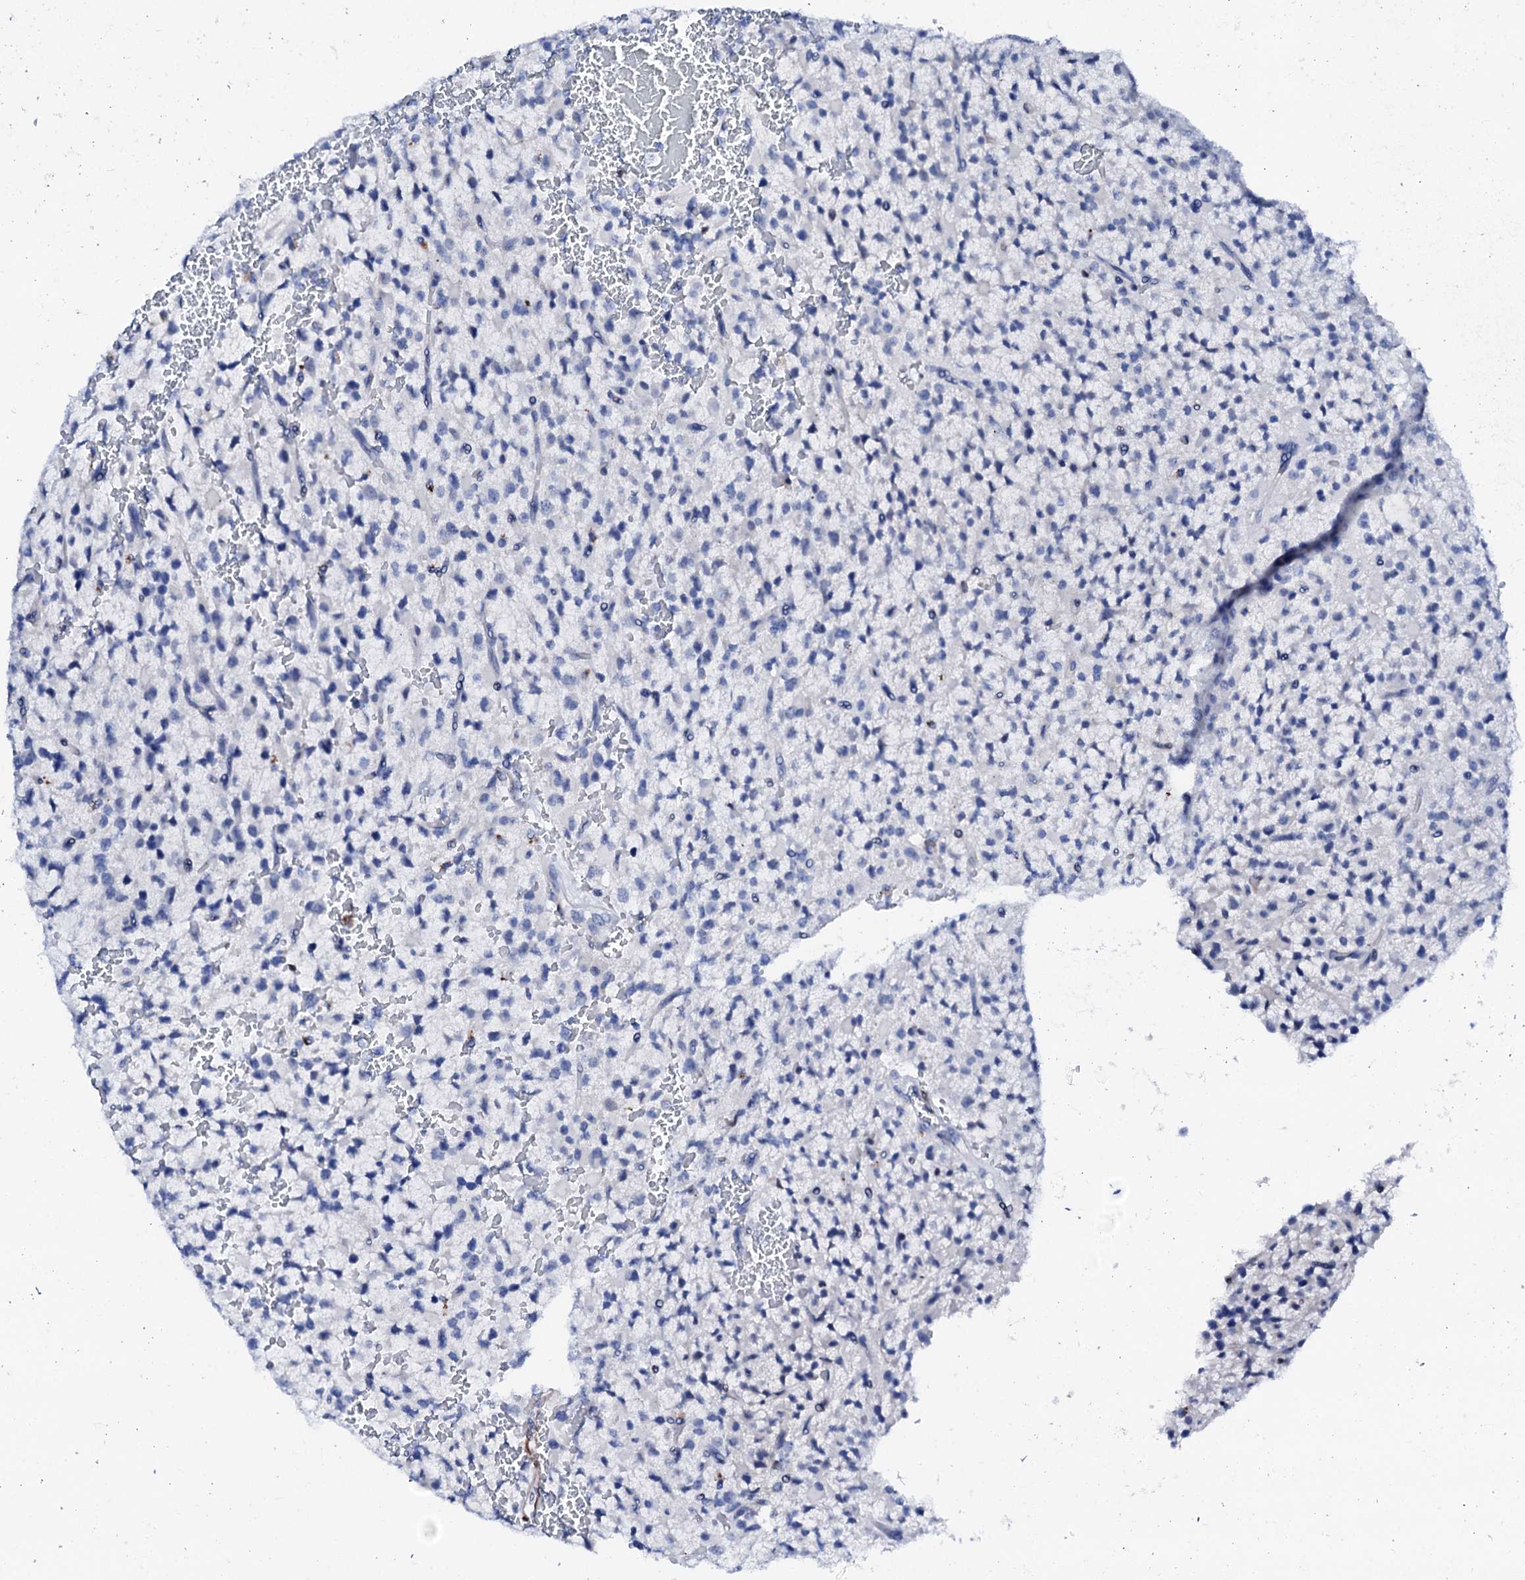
{"staining": {"intensity": "negative", "quantity": "none", "location": "none"}, "tissue": "glioma", "cell_type": "Tumor cells", "image_type": "cancer", "snomed": [{"axis": "morphology", "description": "Glioma, malignant, High grade"}, {"axis": "topography", "description": "Brain"}], "caption": "Immunohistochemical staining of glioma exhibits no significant staining in tumor cells. The staining is performed using DAB brown chromogen with nuclei counter-stained in using hematoxylin.", "gene": "NRIP2", "patient": {"sex": "male", "age": 34}}